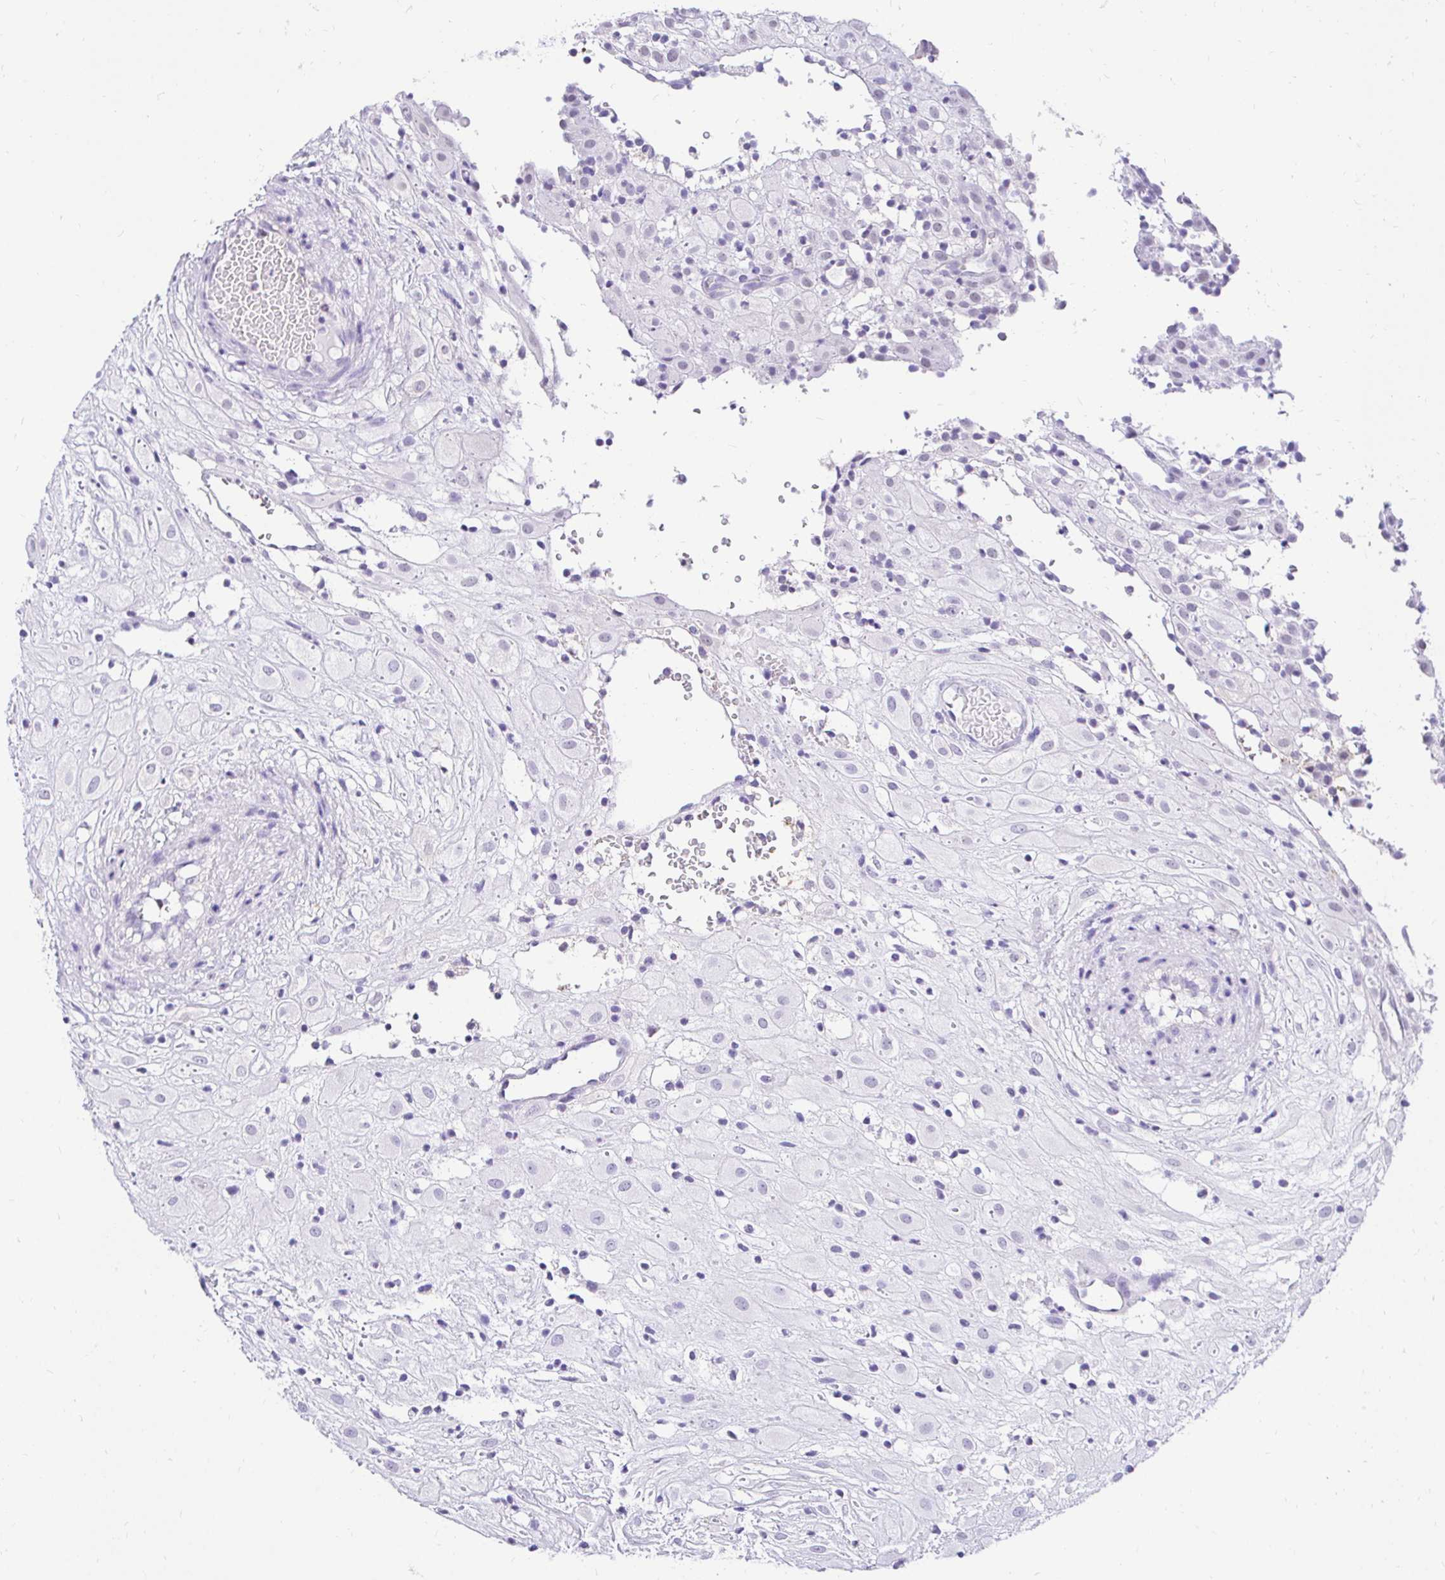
{"staining": {"intensity": "negative", "quantity": "none", "location": "none"}, "tissue": "placenta", "cell_type": "Decidual cells", "image_type": "normal", "snomed": [{"axis": "morphology", "description": "Normal tissue, NOS"}, {"axis": "topography", "description": "Placenta"}], "caption": "An IHC micrograph of benign placenta is shown. There is no staining in decidual cells of placenta.", "gene": "FATE1", "patient": {"sex": "female", "age": 24}}